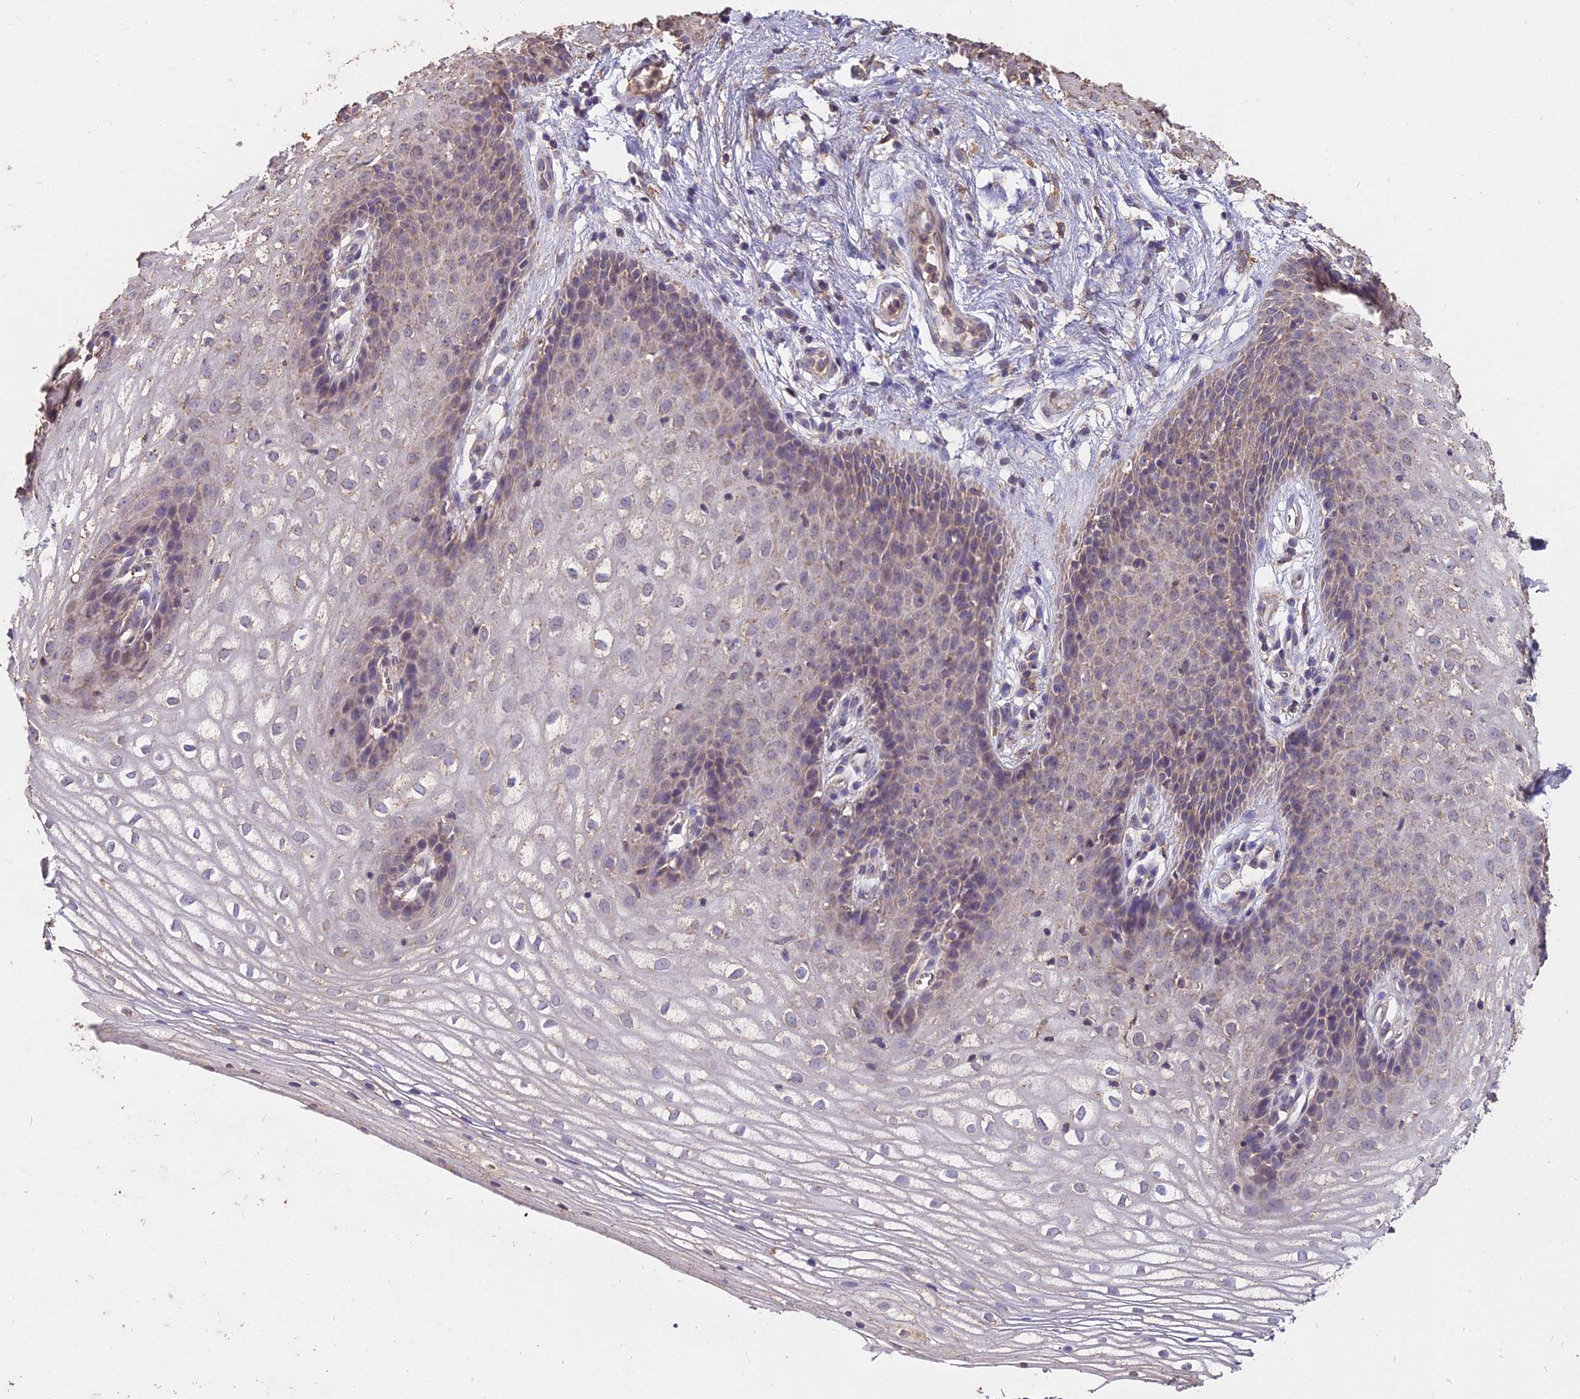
{"staining": {"intensity": "weak", "quantity": "<25%", "location": "cytoplasmic/membranous"}, "tissue": "vagina", "cell_type": "Squamous epithelial cells", "image_type": "normal", "snomed": [{"axis": "morphology", "description": "Normal tissue, NOS"}, {"axis": "topography", "description": "Vagina"}], "caption": "Human vagina stained for a protein using immunohistochemistry (IHC) displays no expression in squamous epithelial cells.", "gene": "CEMIP2", "patient": {"sex": "female", "age": 34}}